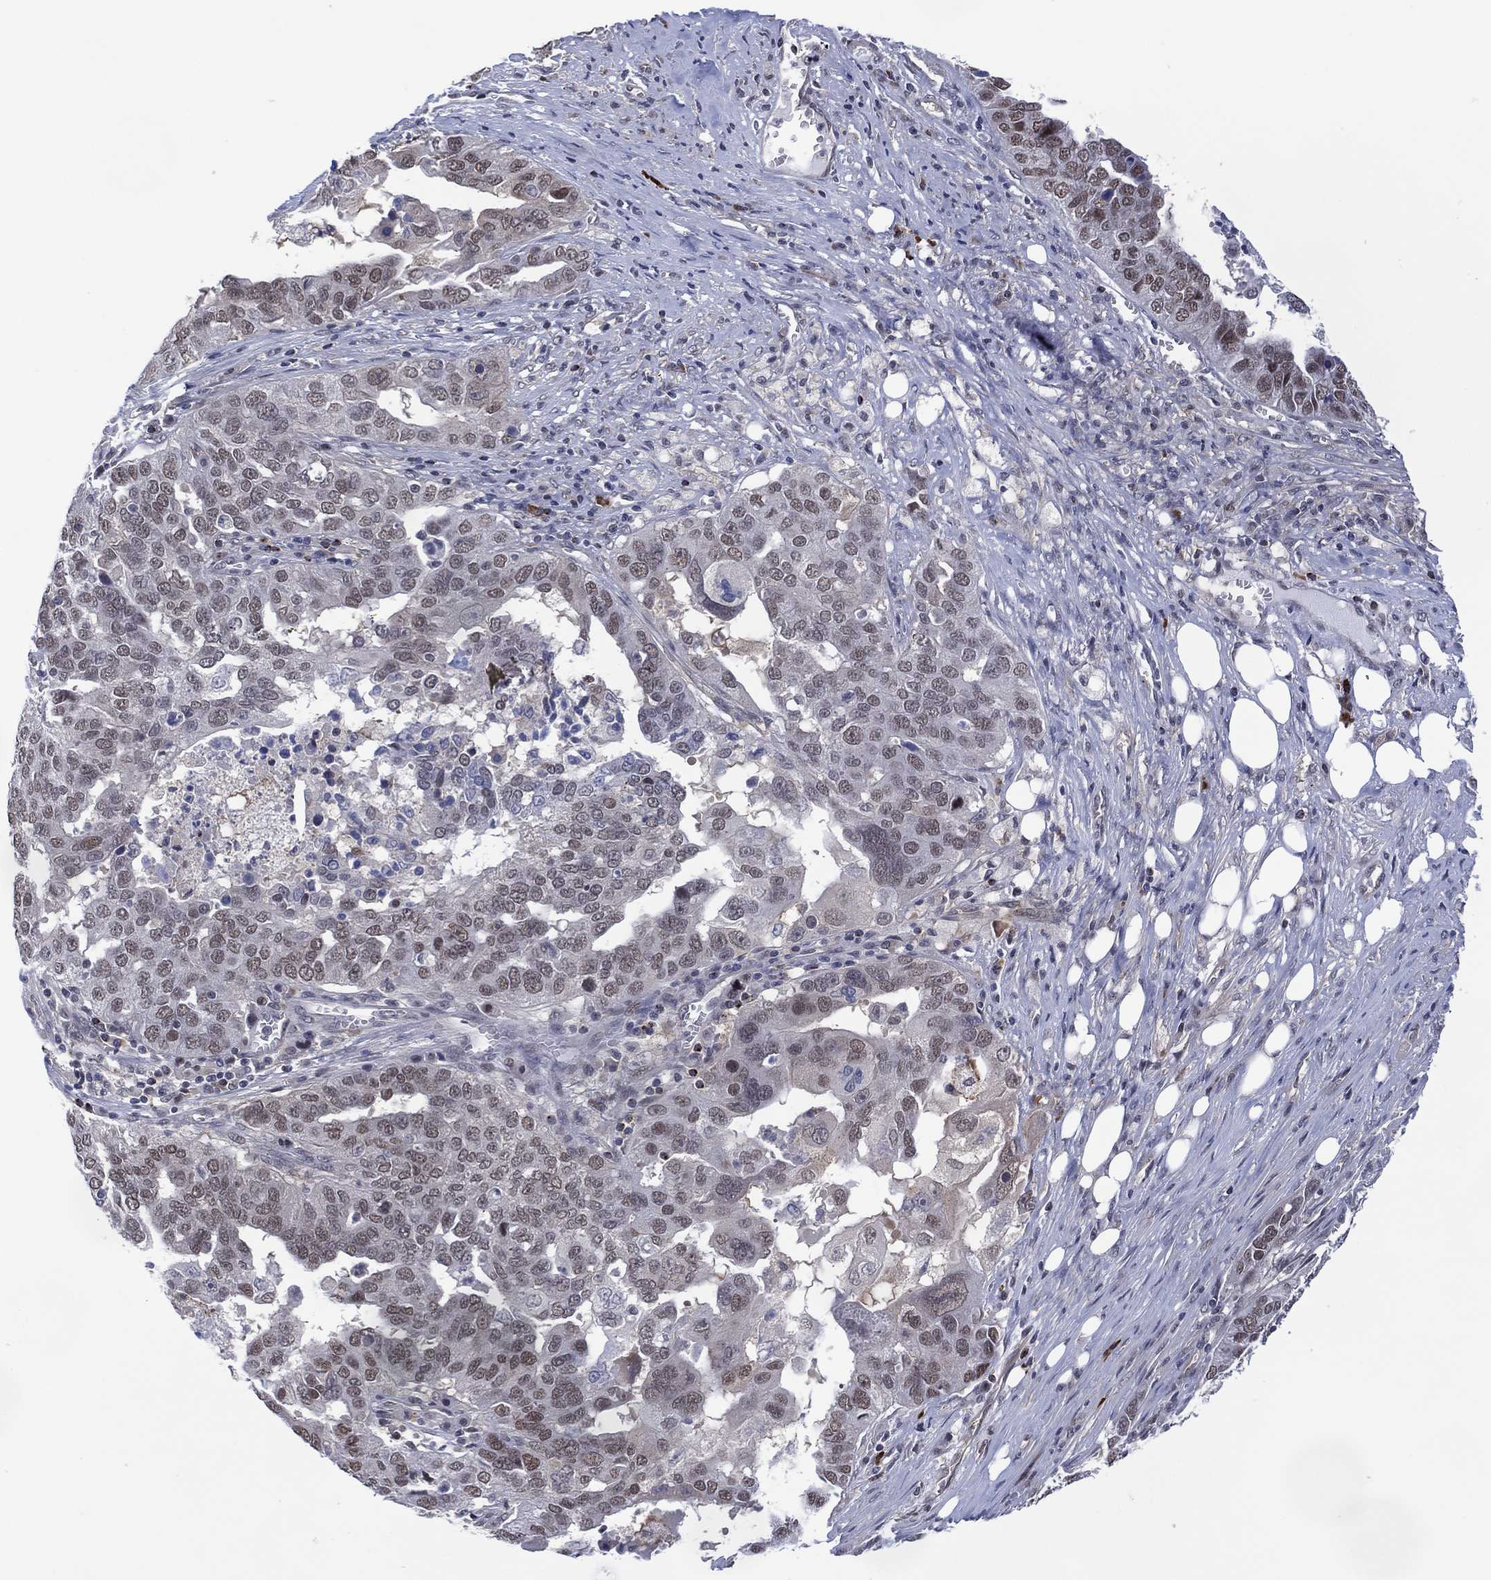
{"staining": {"intensity": "weak", "quantity": "<25%", "location": "nuclear"}, "tissue": "ovarian cancer", "cell_type": "Tumor cells", "image_type": "cancer", "snomed": [{"axis": "morphology", "description": "Carcinoma, endometroid"}, {"axis": "topography", "description": "Soft tissue"}, {"axis": "topography", "description": "Ovary"}], "caption": "Tumor cells show no significant positivity in ovarian endometroid carcinoma.", "gene": "DPP4", "patient": {"sex": "female", "age": 52}}